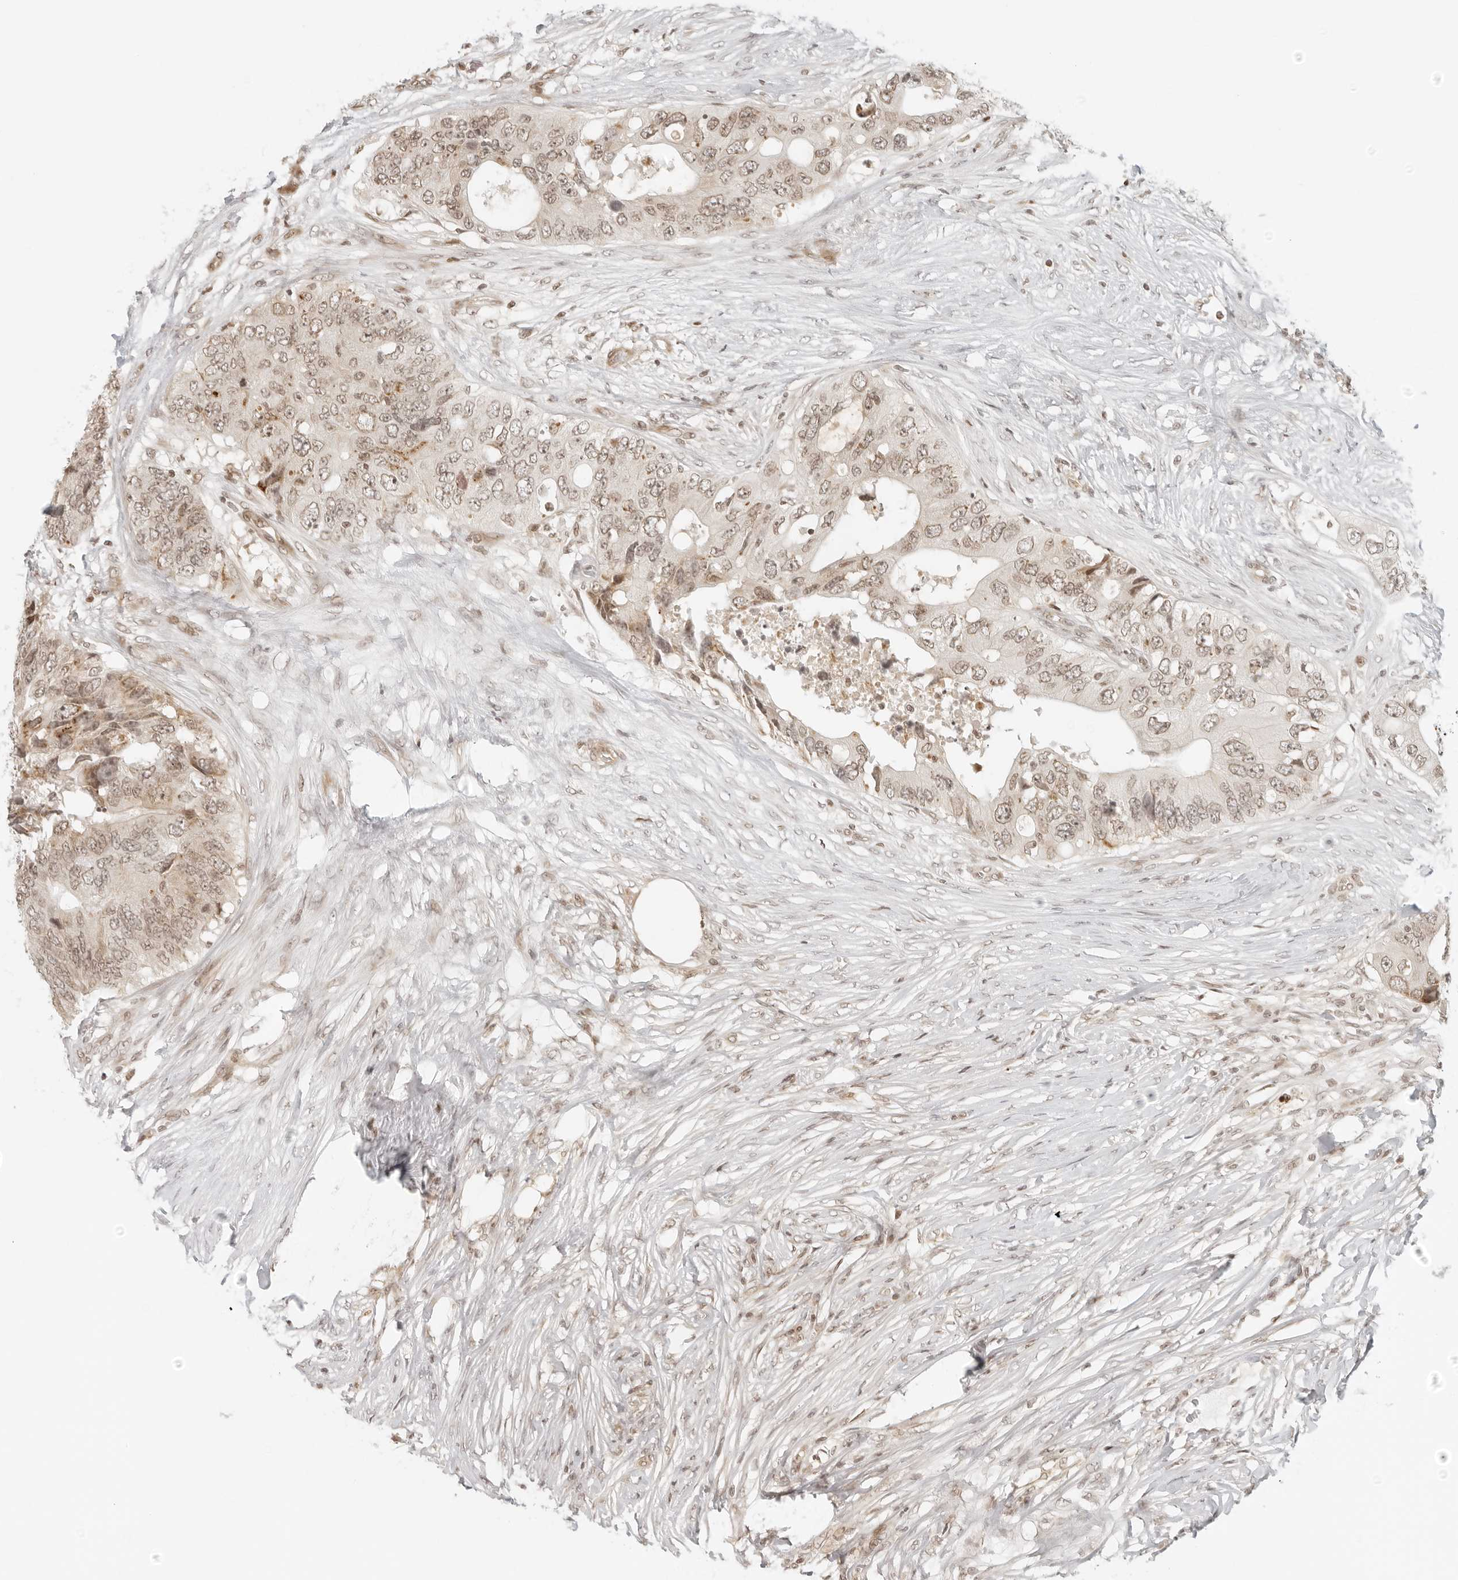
{"staining": {"intensity": "weak", "quantity": ">75%", "location": "cytoplasmic/membranous,nuclear"}, "tissue": "colorectal cancer", "cell_type": "Tumor cells", "image_type": "cancer", "snomed": [{"axis": "morphology", "description": "Adenocarcinoma, NOS"}, {"axis": "topography", "description": "Colon"}], "caption": "Tumor cells display weak cytoplasmic/membranous and nuclear expression in about >75% of cells in colorectal adenocarcinoma. Immunohistochemistry stains the protein of interest in brown and the nuclei are stained blue.", "gene": "ZNF407", "patient": {"sex": "male", "age": 71}}